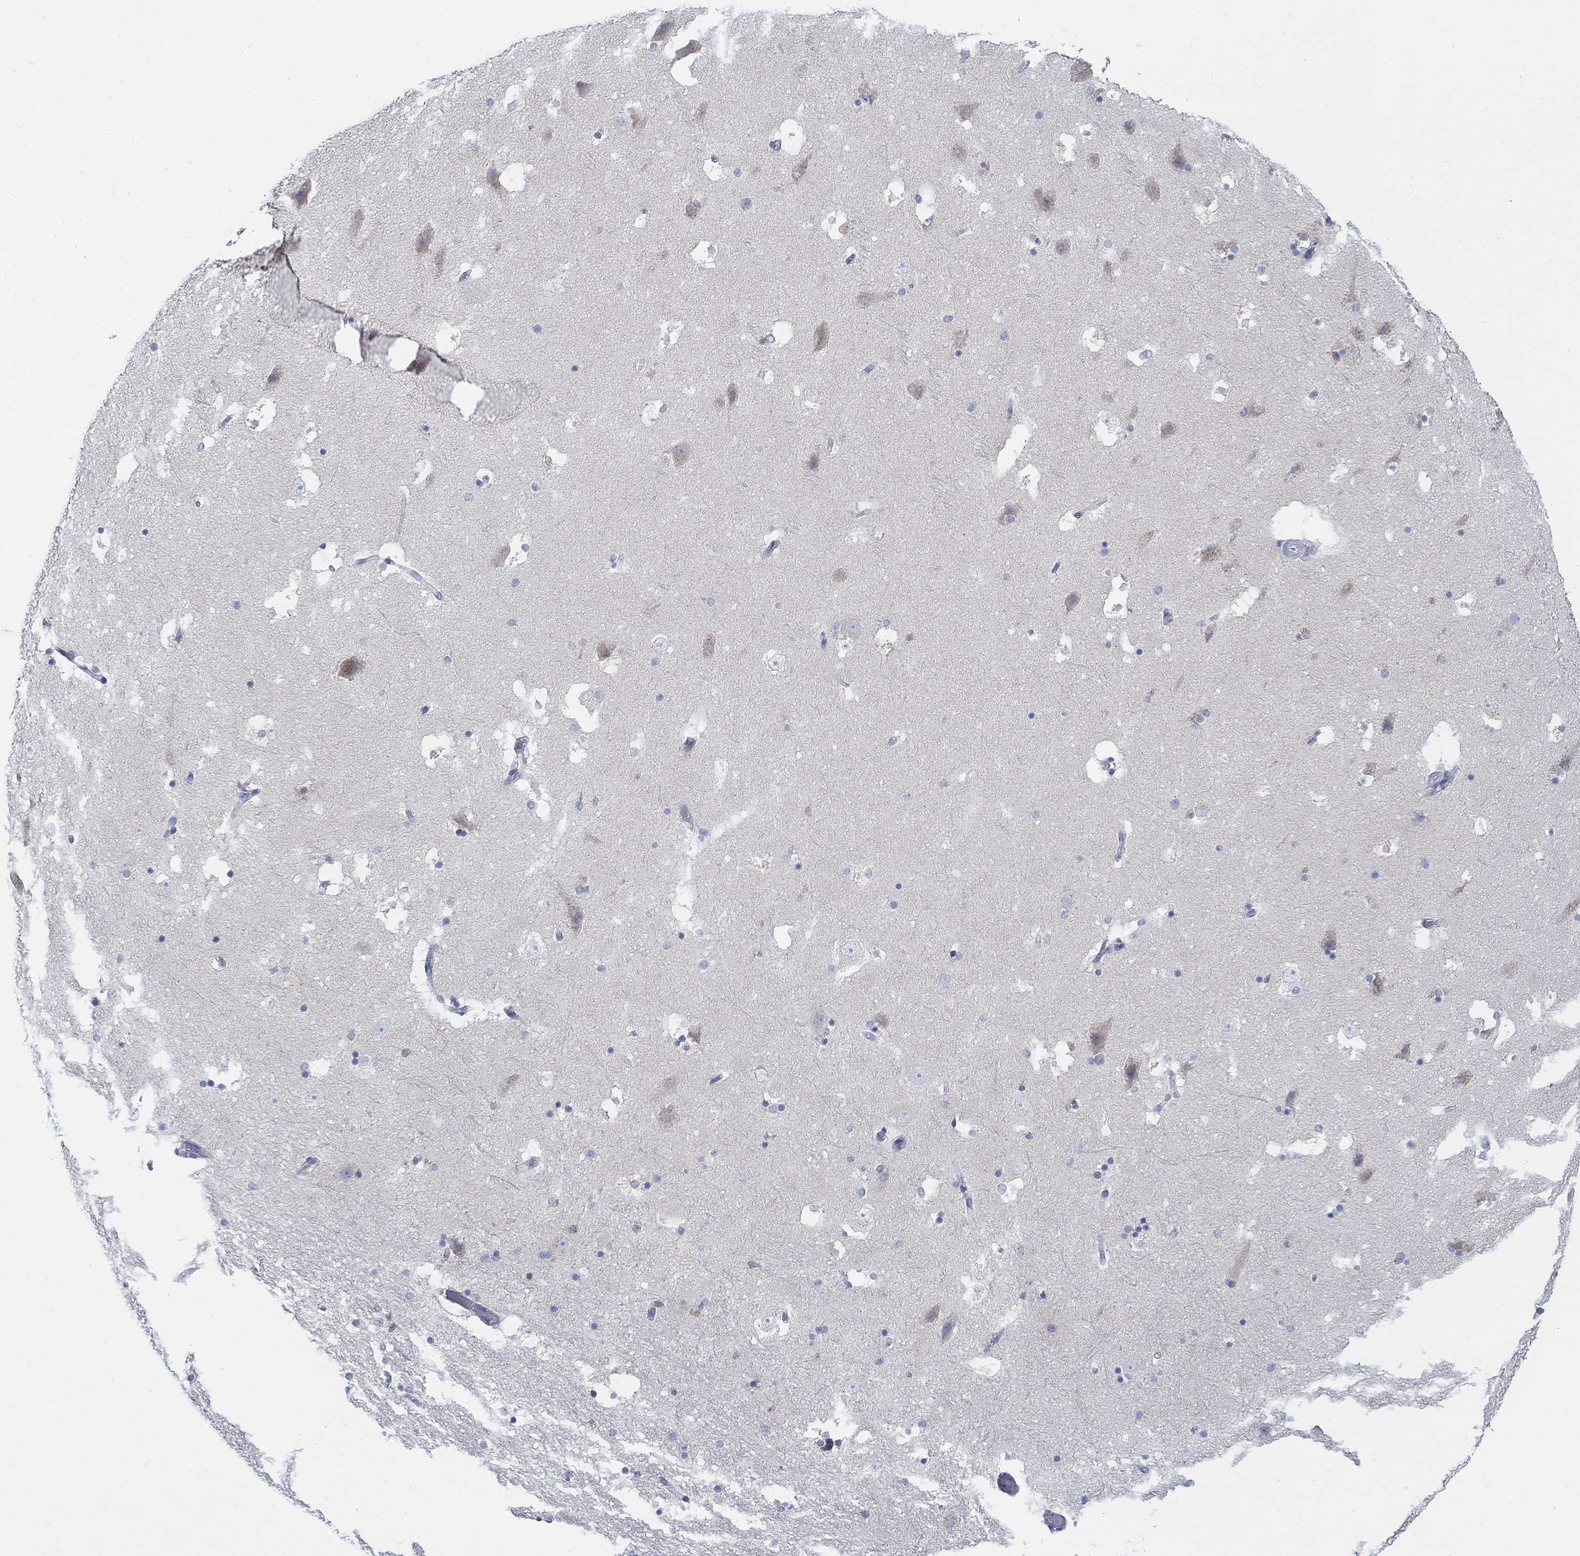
{"staining": {"intensity": "moderate", "quantity": "<25%", "location": "cytoplasmic/membranous"}, "tissue": "hippocampus", "cell_type": "Glial cells", "image_type": "normal", "snomed": [{"axis": "morphology", "description": "Normal tissue, NOS"}, {"axis": "topography", "description": "Hippocampus"}], "caption": "Benign hippocampus displays moderate cytoplasmic/membranous expression in approximately <25% of glial cells, visualized by immunohistochemistry.", "gene": "SCCPDH", "patient": {"sex": "male", "age": 51}}